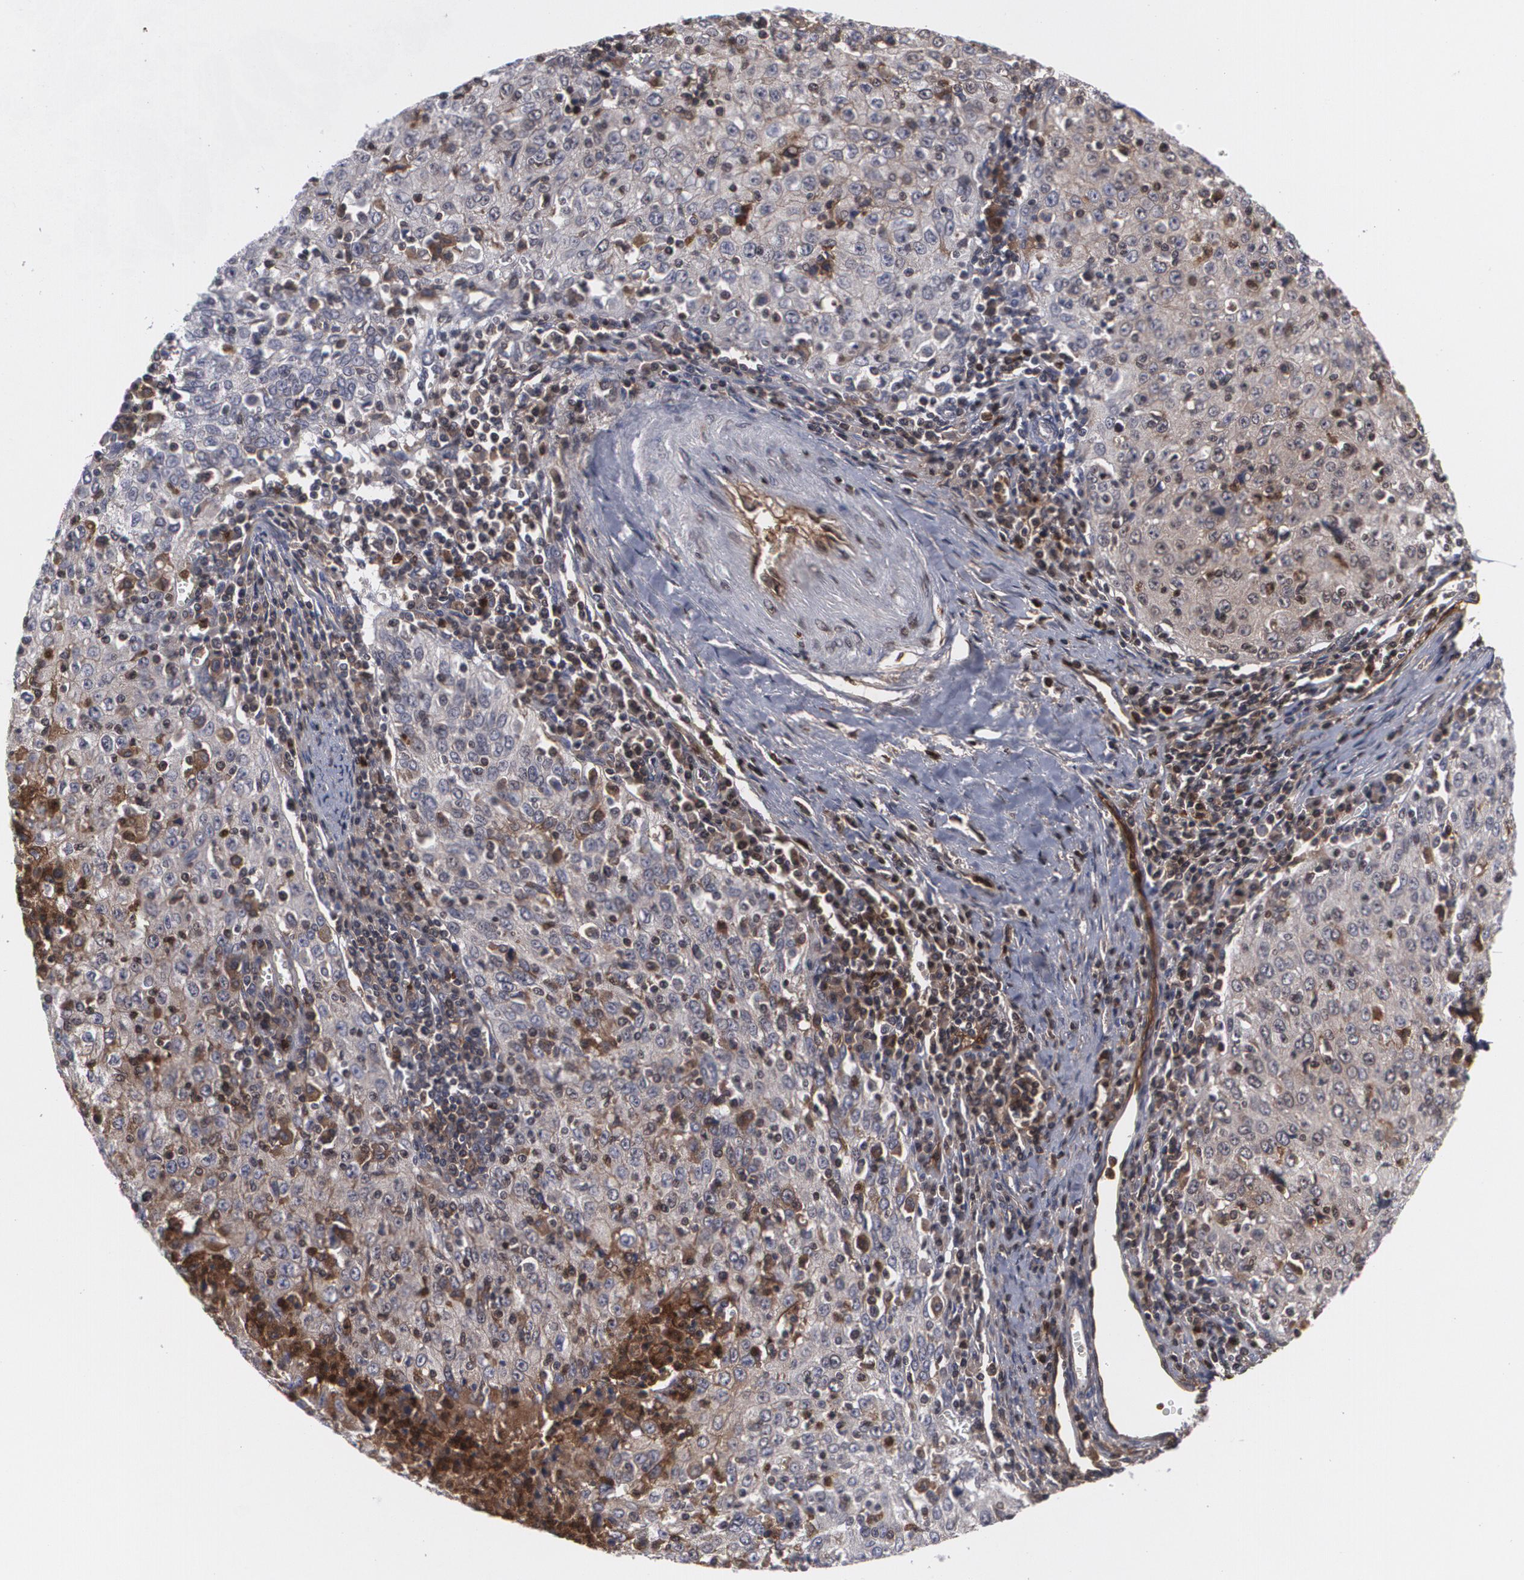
{"staining": {"intensity": "moderate", "quantity": "<25%", "location": "cytoplasmic/membranous"}, "tissue": "cervical cancer", "cell_type": "Tumor cells", "image_type": "cancer", "snomed": [{"axis": "morphology", "description": "Adenocarcinoma, NOS"}, {"axis": "topography", "description": "Cervix"}], "caption": "High-magnification brightfield microscopy of cervical adenocarcinoma stained with DAB (brown) and counterstained with hematoxylin (blue). tumor cells exhibit moderate cytoplasmic/membranous expression is seen in approximately<25% of cells.", "gene": "LRG1", "patient": {"sex": "female", "age": 49}}